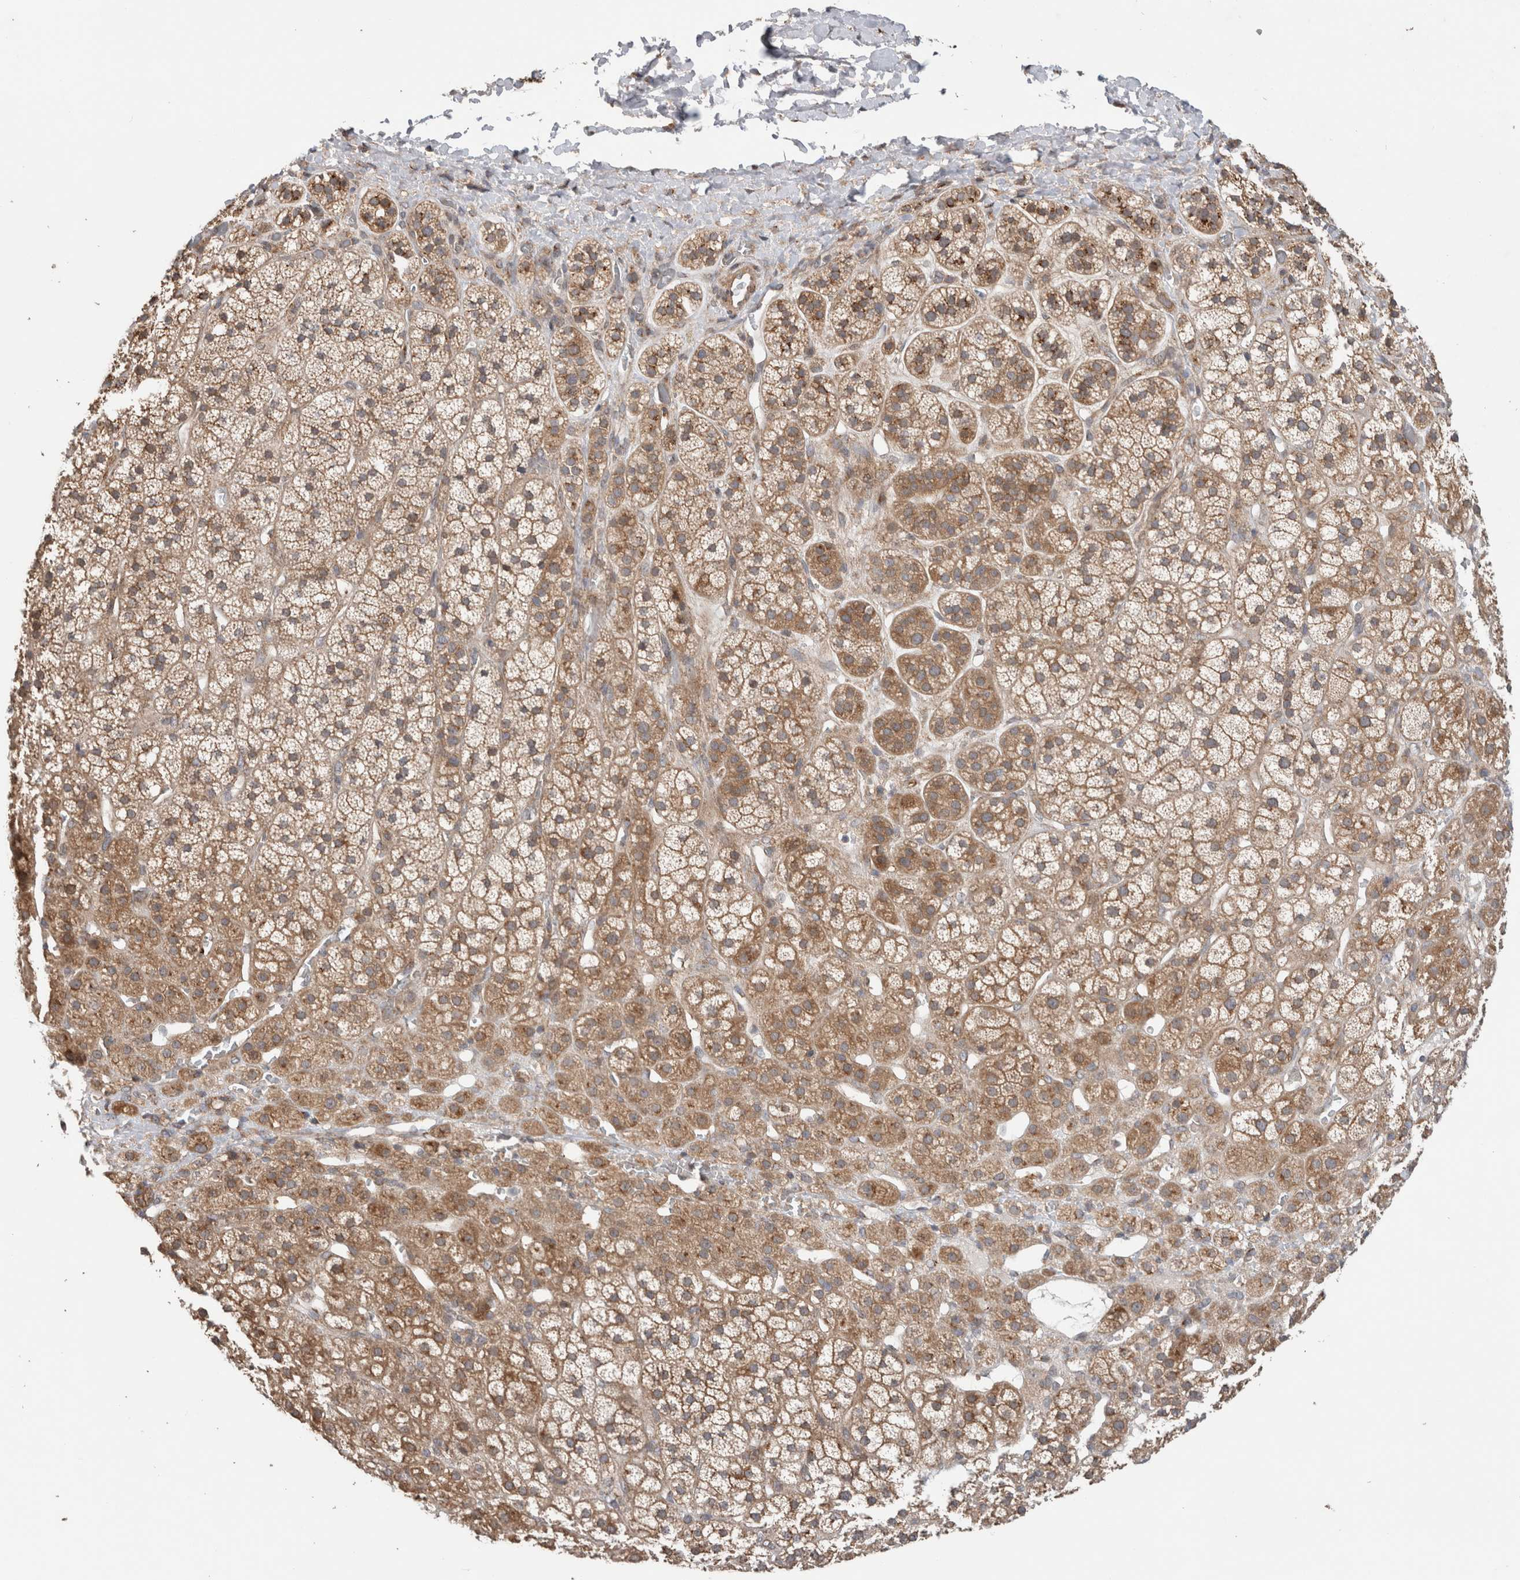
{"staining": {"intensity": "moderate", "quantity": ">75%", "location": "cytoplasmic/membranous"}, "tissue": "adrenal gland", "cell_type": "Glandular cells", "image_type": "normal", "snomed": [{"axis": "morphology", "description": "Normal tissue, NOS"}, {"axis": "topography", "description": "Adrenal gland"}], "caption": "High-magnification brightfield microscopy of normal adrenal gland stained with DAB (brown) and counterstained with hematoxylin (blue). glandular cells exhibit moderate cytoplasmic/membranous expression is appreciated in approximately>75% of cells. (DAB (3,3'-diaminobenzidine) IHC, brown staining for protein, blue staining for nuclei).", "gene": "TRIM5", "patient": {"sex": "male", "age": 56}}